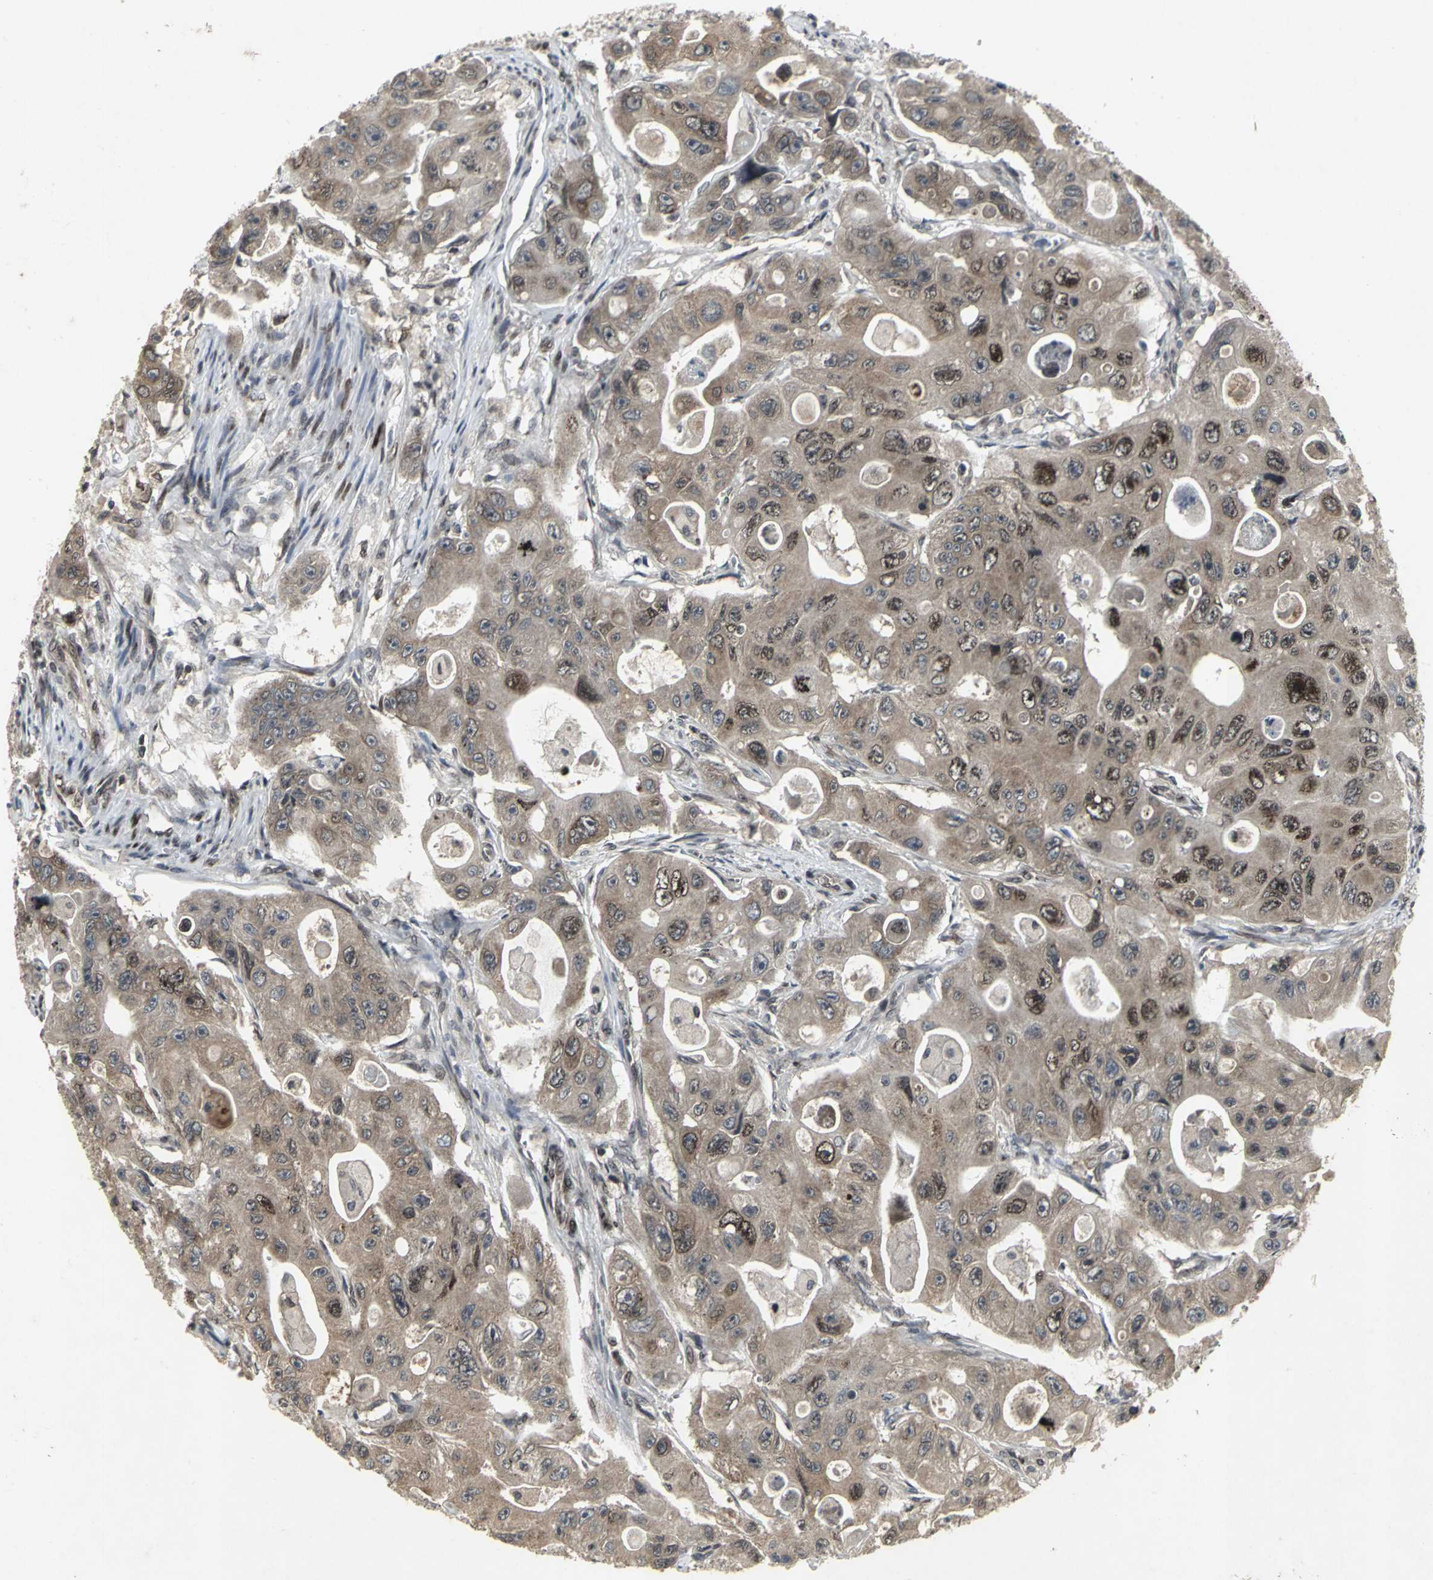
{"staining": {"intensity": "moderate", "quantity": ">75%", "location": "cytoplasmic/membranous,nuclear"}, "tissue": "colorectal cancer", "cell_type": "Tumor cells", "image_type": "cancer", "snomed": [{"axis": "morphology", "description": "Adenocarcinoma, NOS"}, {"axis": "topography", "description": "Colon"}], "caption": "Human colorectal adenocarcinoma stained for a protein (brown) exhibits moderate cytoplasmic/membranous and nuclear positive staining in approximately >75% of tumor cells.", "gene": "SH2B3", "patient": {"sex": "female", "age": 46}}